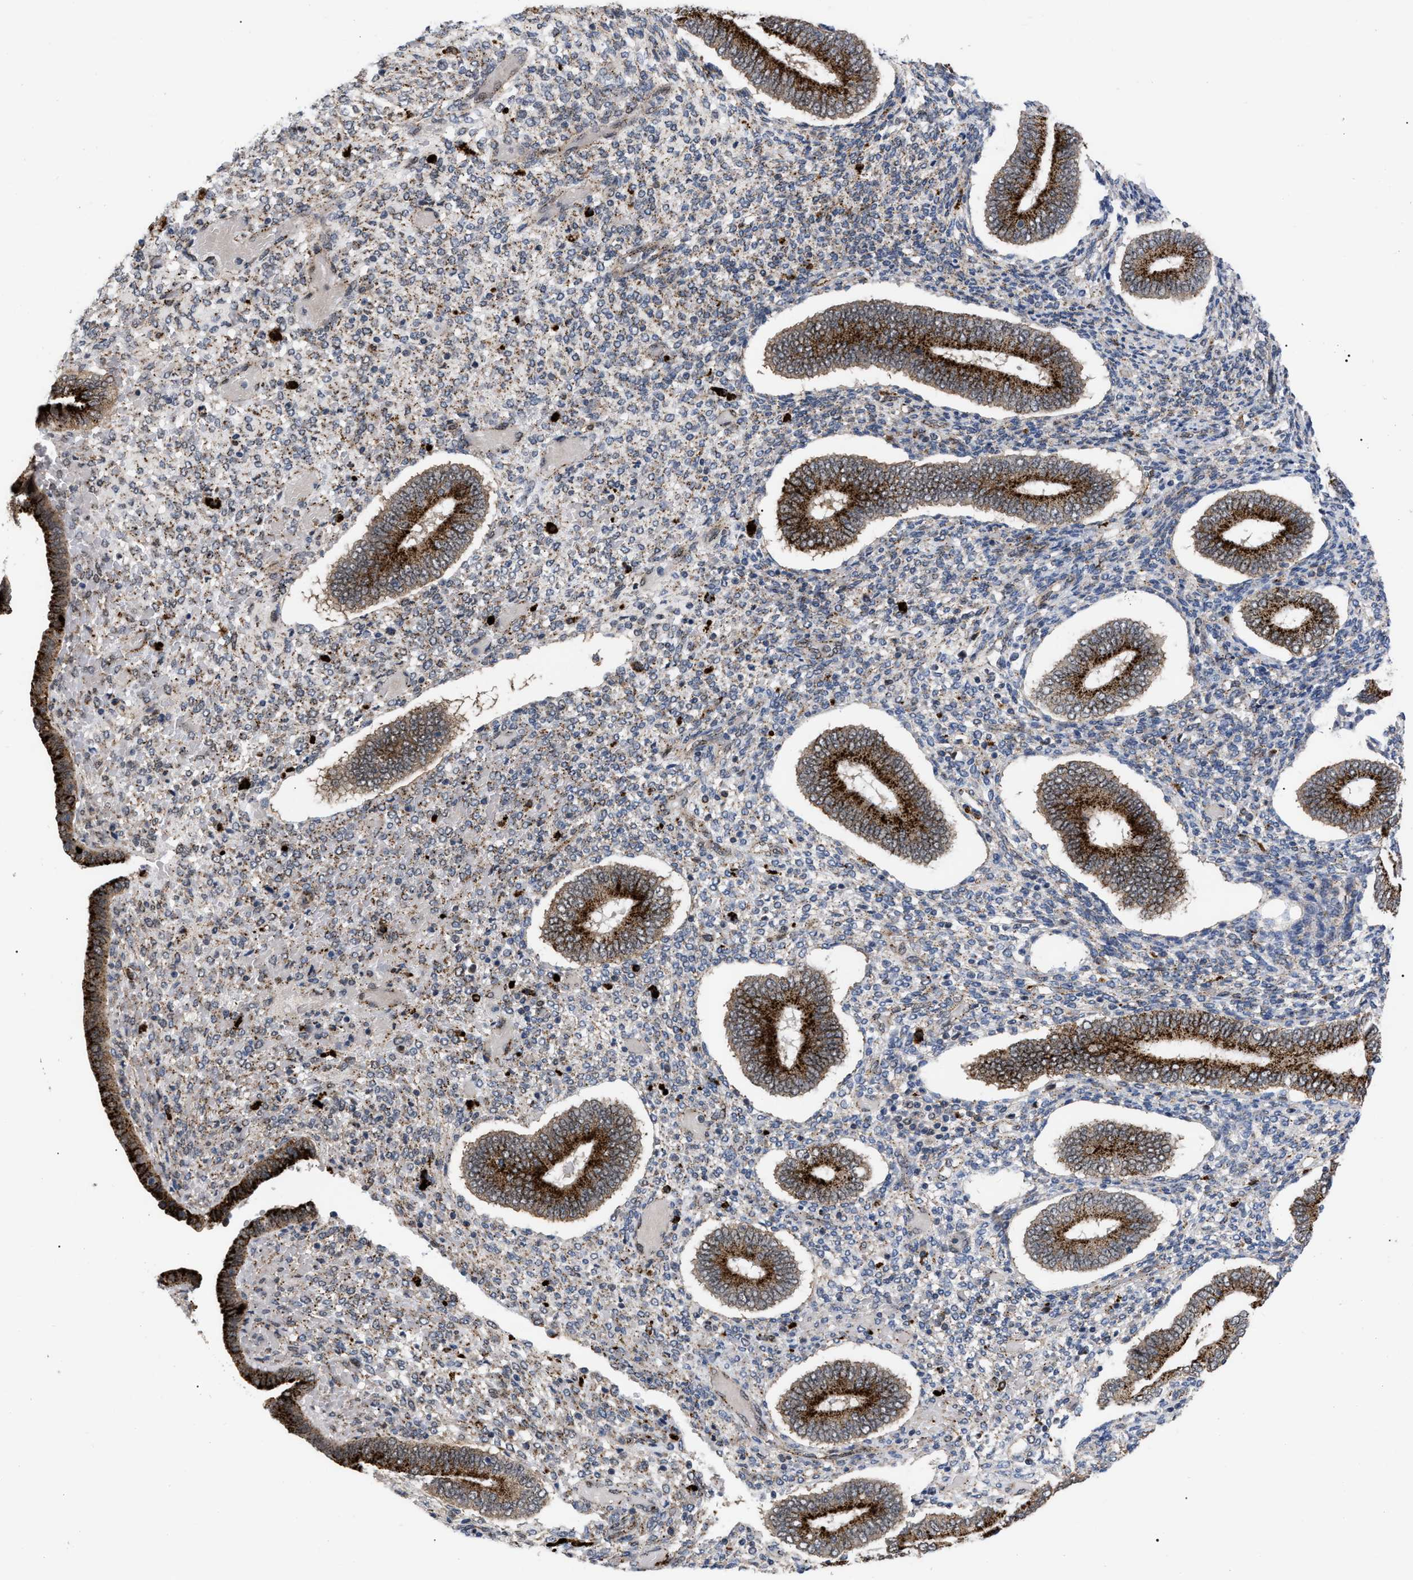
{"staining": {"intensity": "moderate", "quantity": "<25%", "location": "cytoplasmic/membranous"}, "tissue": "endometrium", "cell_type": "Cells in endometrial stroma", "image_type": "normal", "snomed": [{"axis": "morphology", "description": "Normal tissue, NOS"}, {"axis": "topography", "description": "Endometrium"}], "caption": "Cells in endometrial stroma exhibit low levels of moderate cytoplasmic/membranous staining in approximately <25% of cells in normal endometrium. Ihc stains the protein in brown and the nuclei are stained blue.", "gene": "UPF1", "patient": {"sex": "female", "age": 42}}